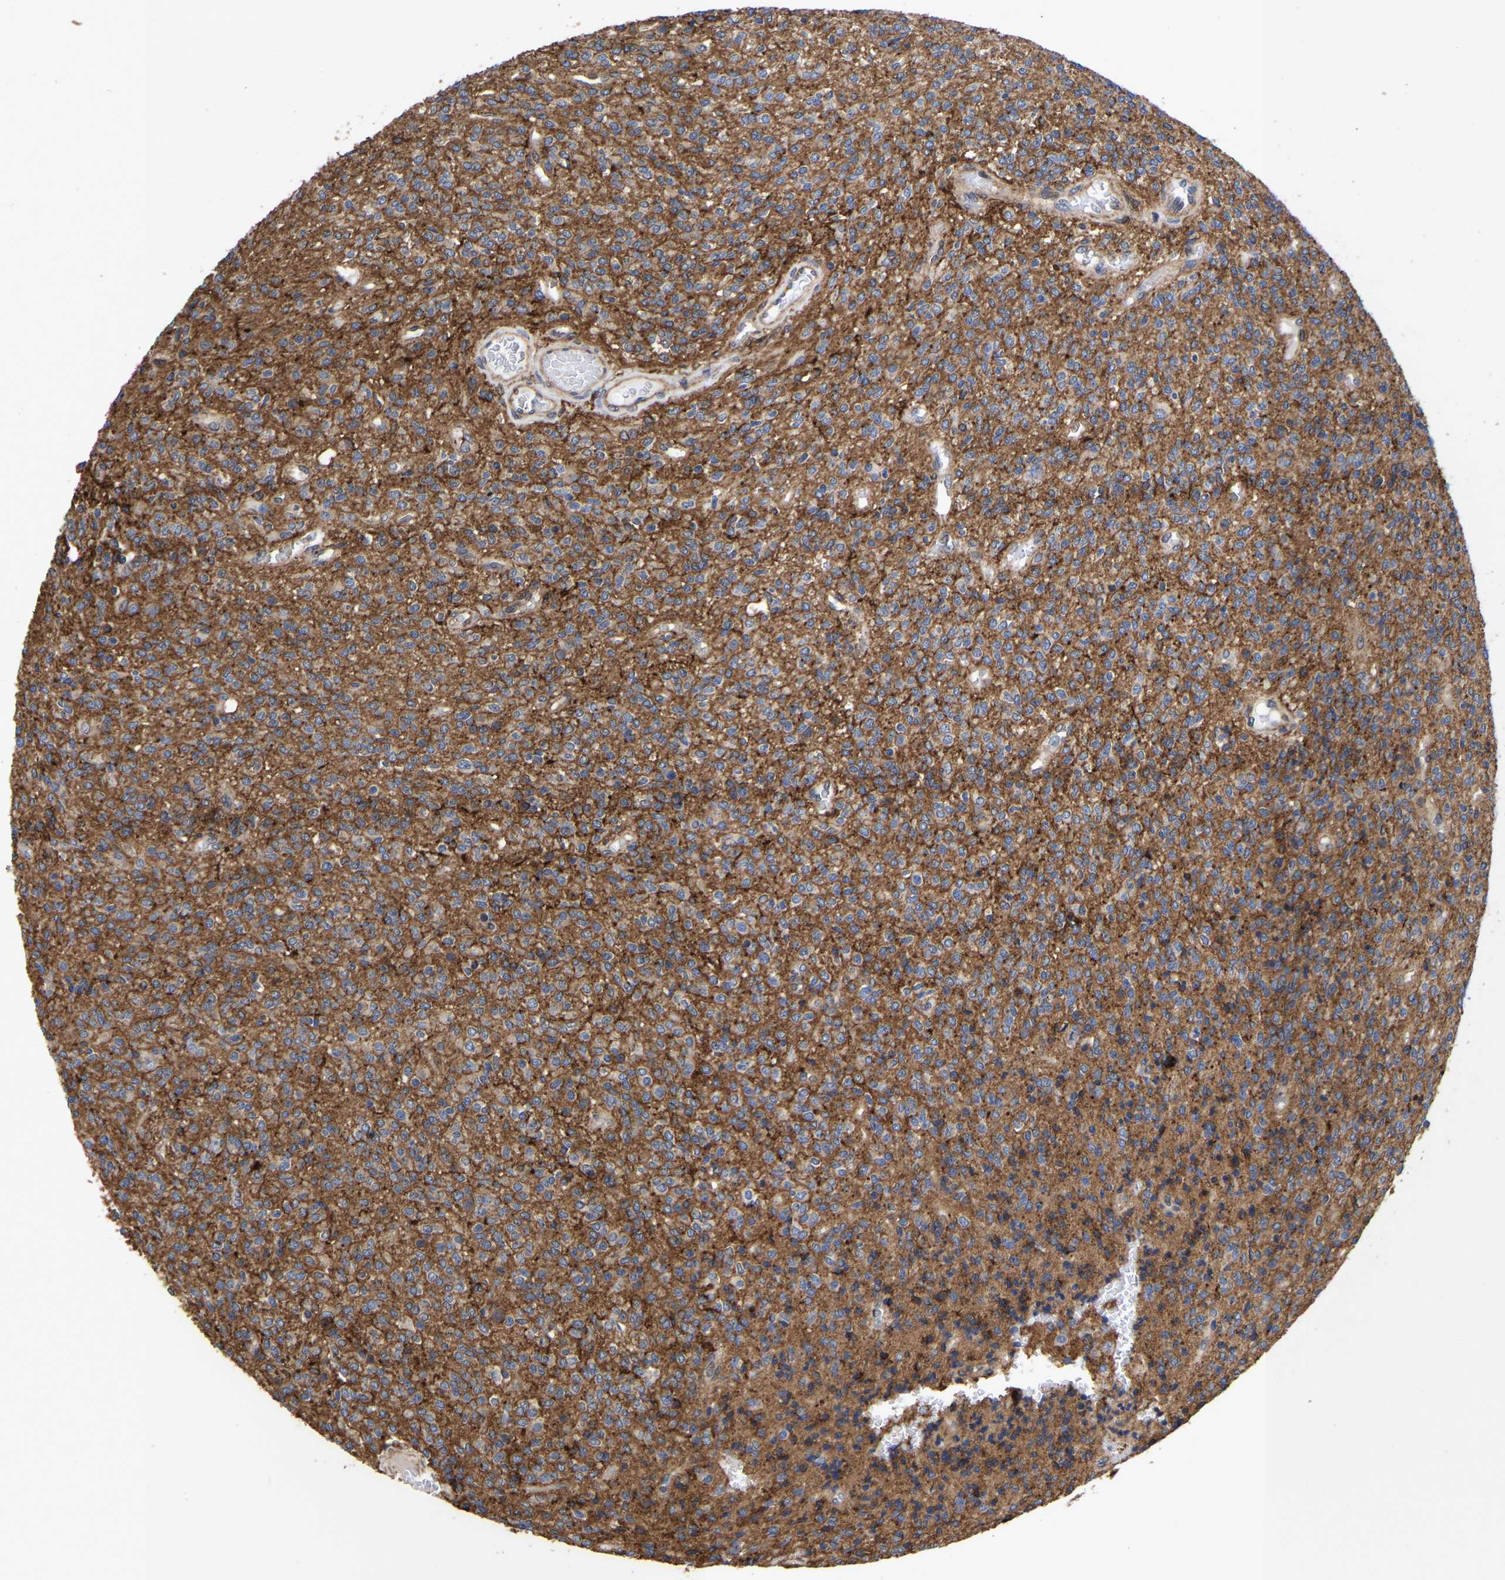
{"staining": {"intensity": "moderate", "quantity": ">75%", "location": "cytoplasmic/membranous"}, "tissue": "glioma", "cell_type": "Tumor cells", "image_type": "cancer", "snomed": [{"axis": "morphology", "description": "Glioma, malignant, High grade"}, {"axis": "topography", "description": "Brain"}], "caption": "Tumor cells demonstrate moderate cytoplasmic/membranous staining in about >75% of cells in glioma.", "gene": "LIF", "patient": {"sex": "male", "age": 34}}